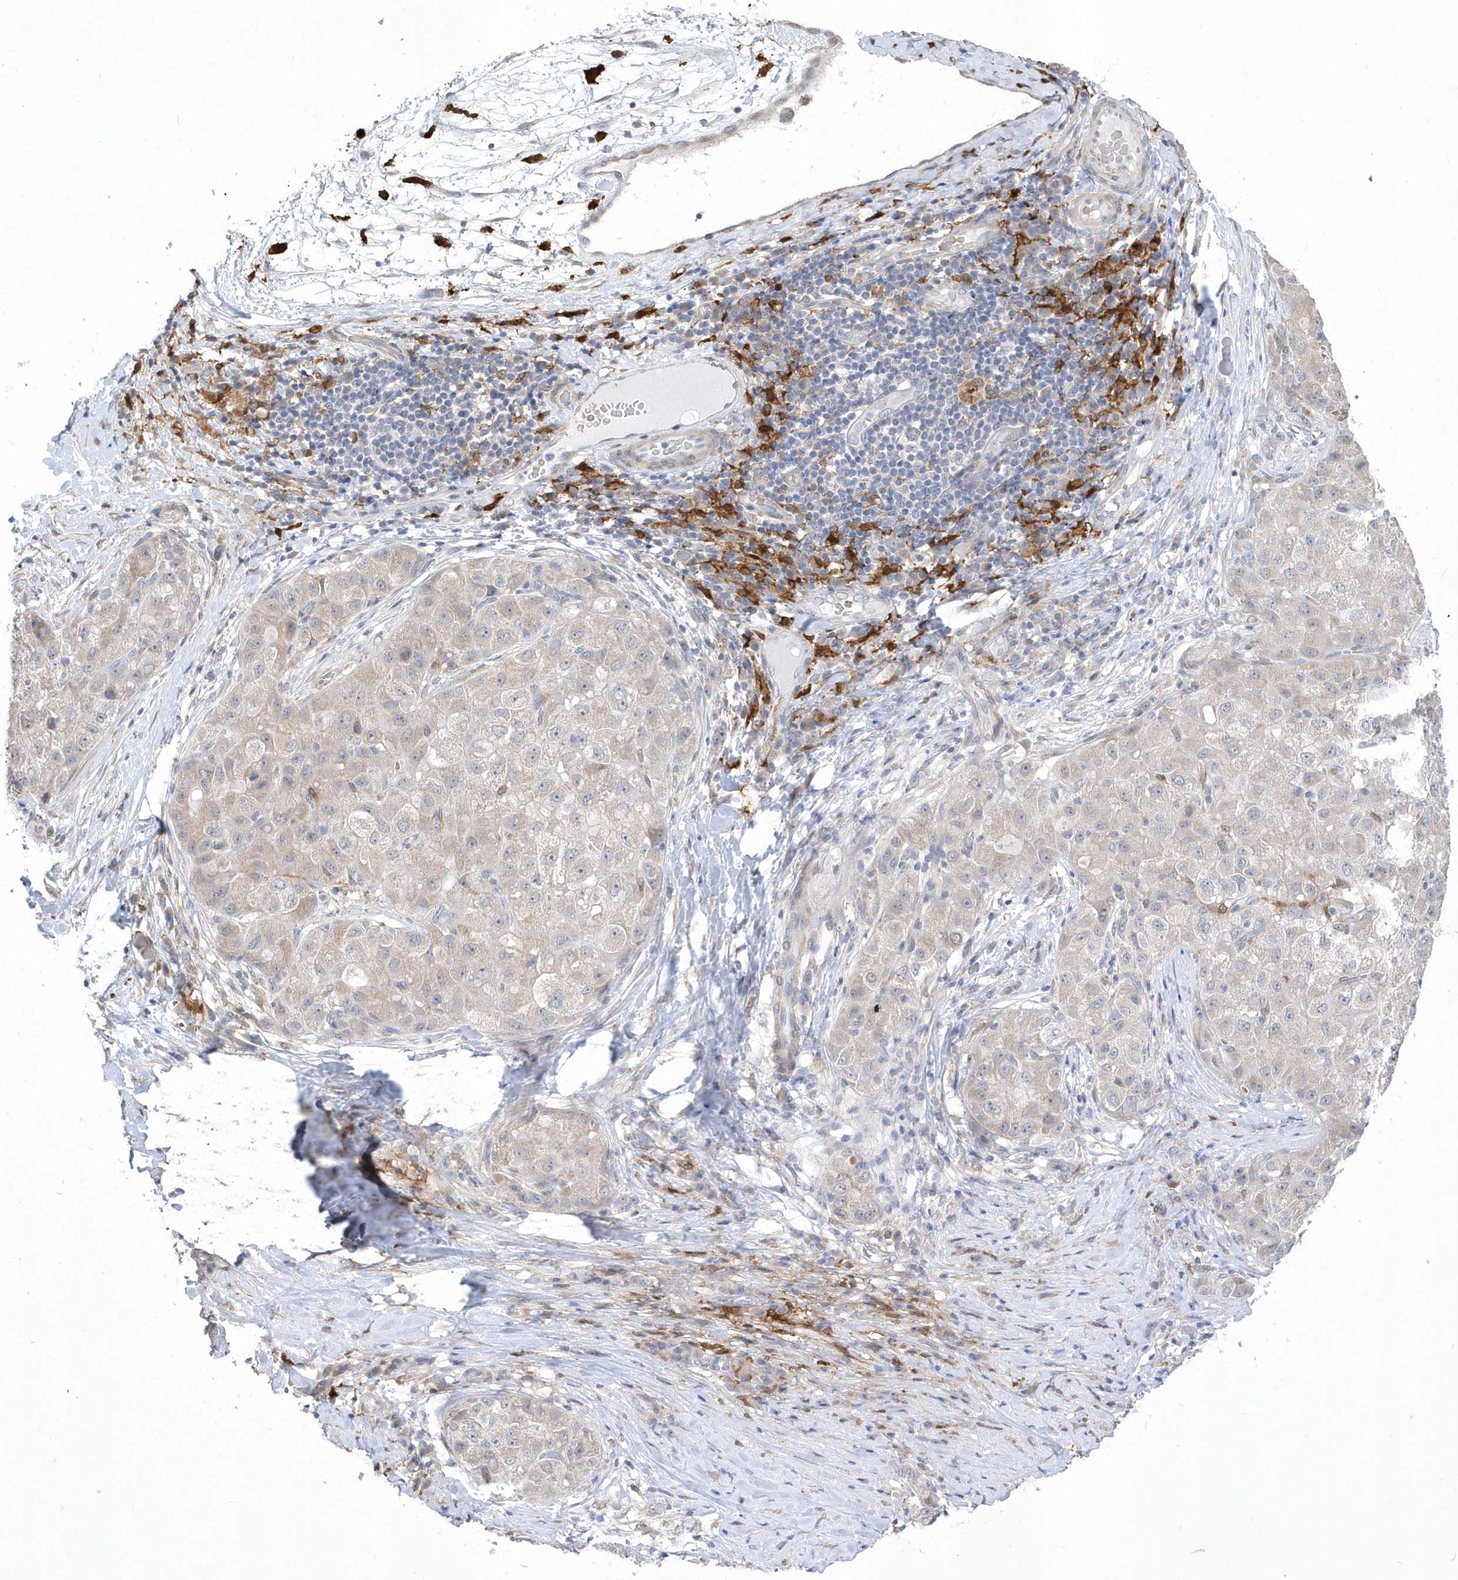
{"staining": {"intensity": "negative", "quantity": "none", "location": "none"}, "tissue": "liver cancer", "cell_type": "Tumor cells", "image_type": "cancer", "snomed": [{"axis": "morphology", "description": "Carcinoma, Hepatocellular, NOS"}, {"axis": "topography", "description": "Liver"}], "caption": "Tumor cells show no significant expression in liver cancer (hepatocellular carcinoma). The staining is performed using DAB (3,3'-diaminobenzidine) brown chromogen with nuclei counter-stained in using hematoxylin.", "gene": "TSPEAR", "patient": {"sex": "male", "age": 80}}